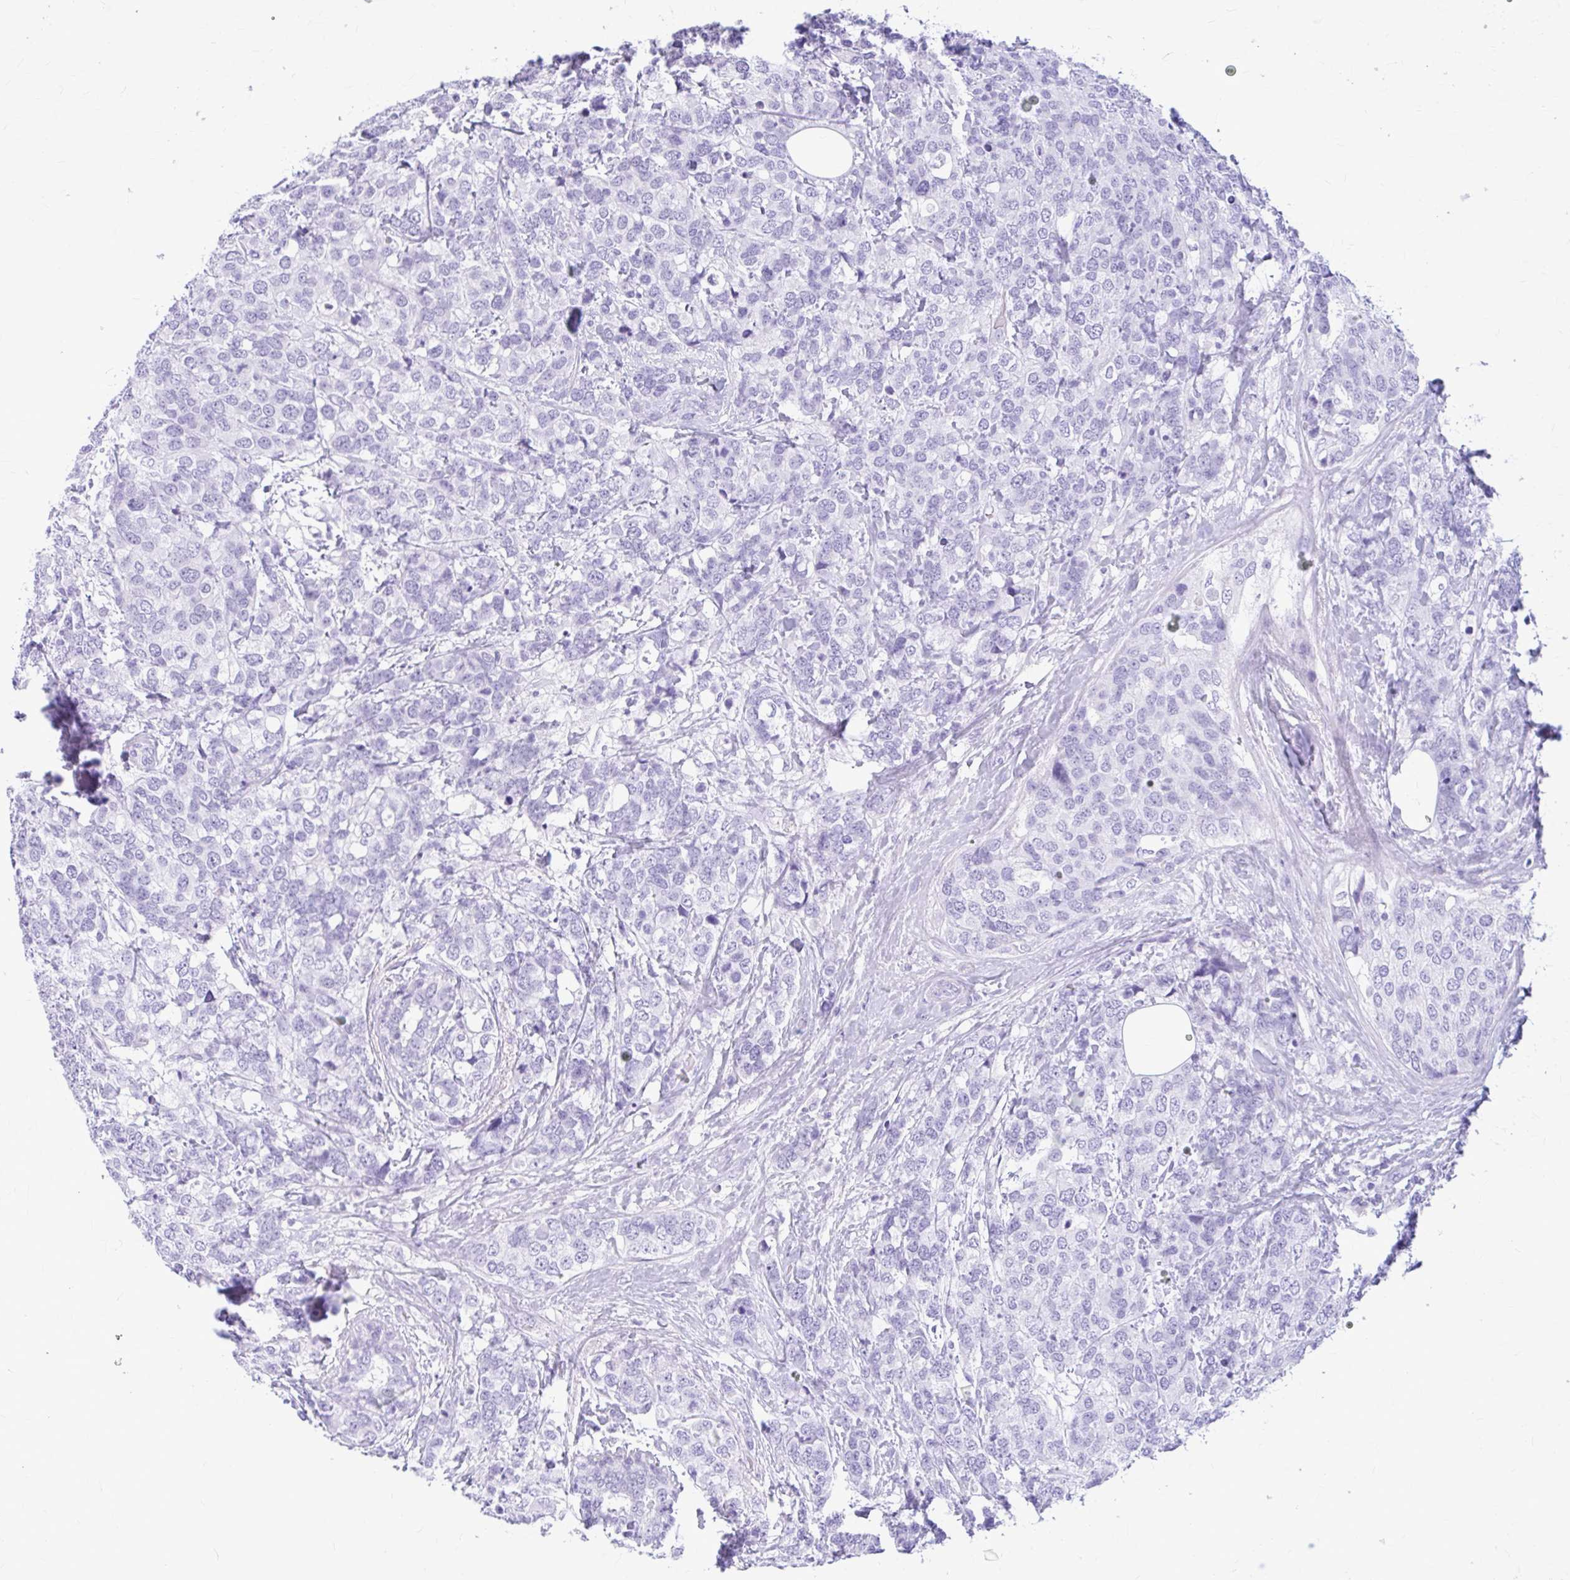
{"staining": {"intensity": "negative", "quantity": "none", "location": "none"}, "tissue": "breast cancer", "cell_type": "Tumor cells", "image_type": "cancer", "snomed": [{"axis": "morphology", "description": "Lobular carcinoma"}, {"axis": "topography", "description": "Breast"}], "caption": "A high-resolution image shows immunohistochemistry staining of breast cancer, which reveals no significant staining in tumor cells. (DAB immunohistochemistry with hematoxylin counter stain).", "gene": "KLHDC7A", "patient": {"sex": "female", "age": 59}}